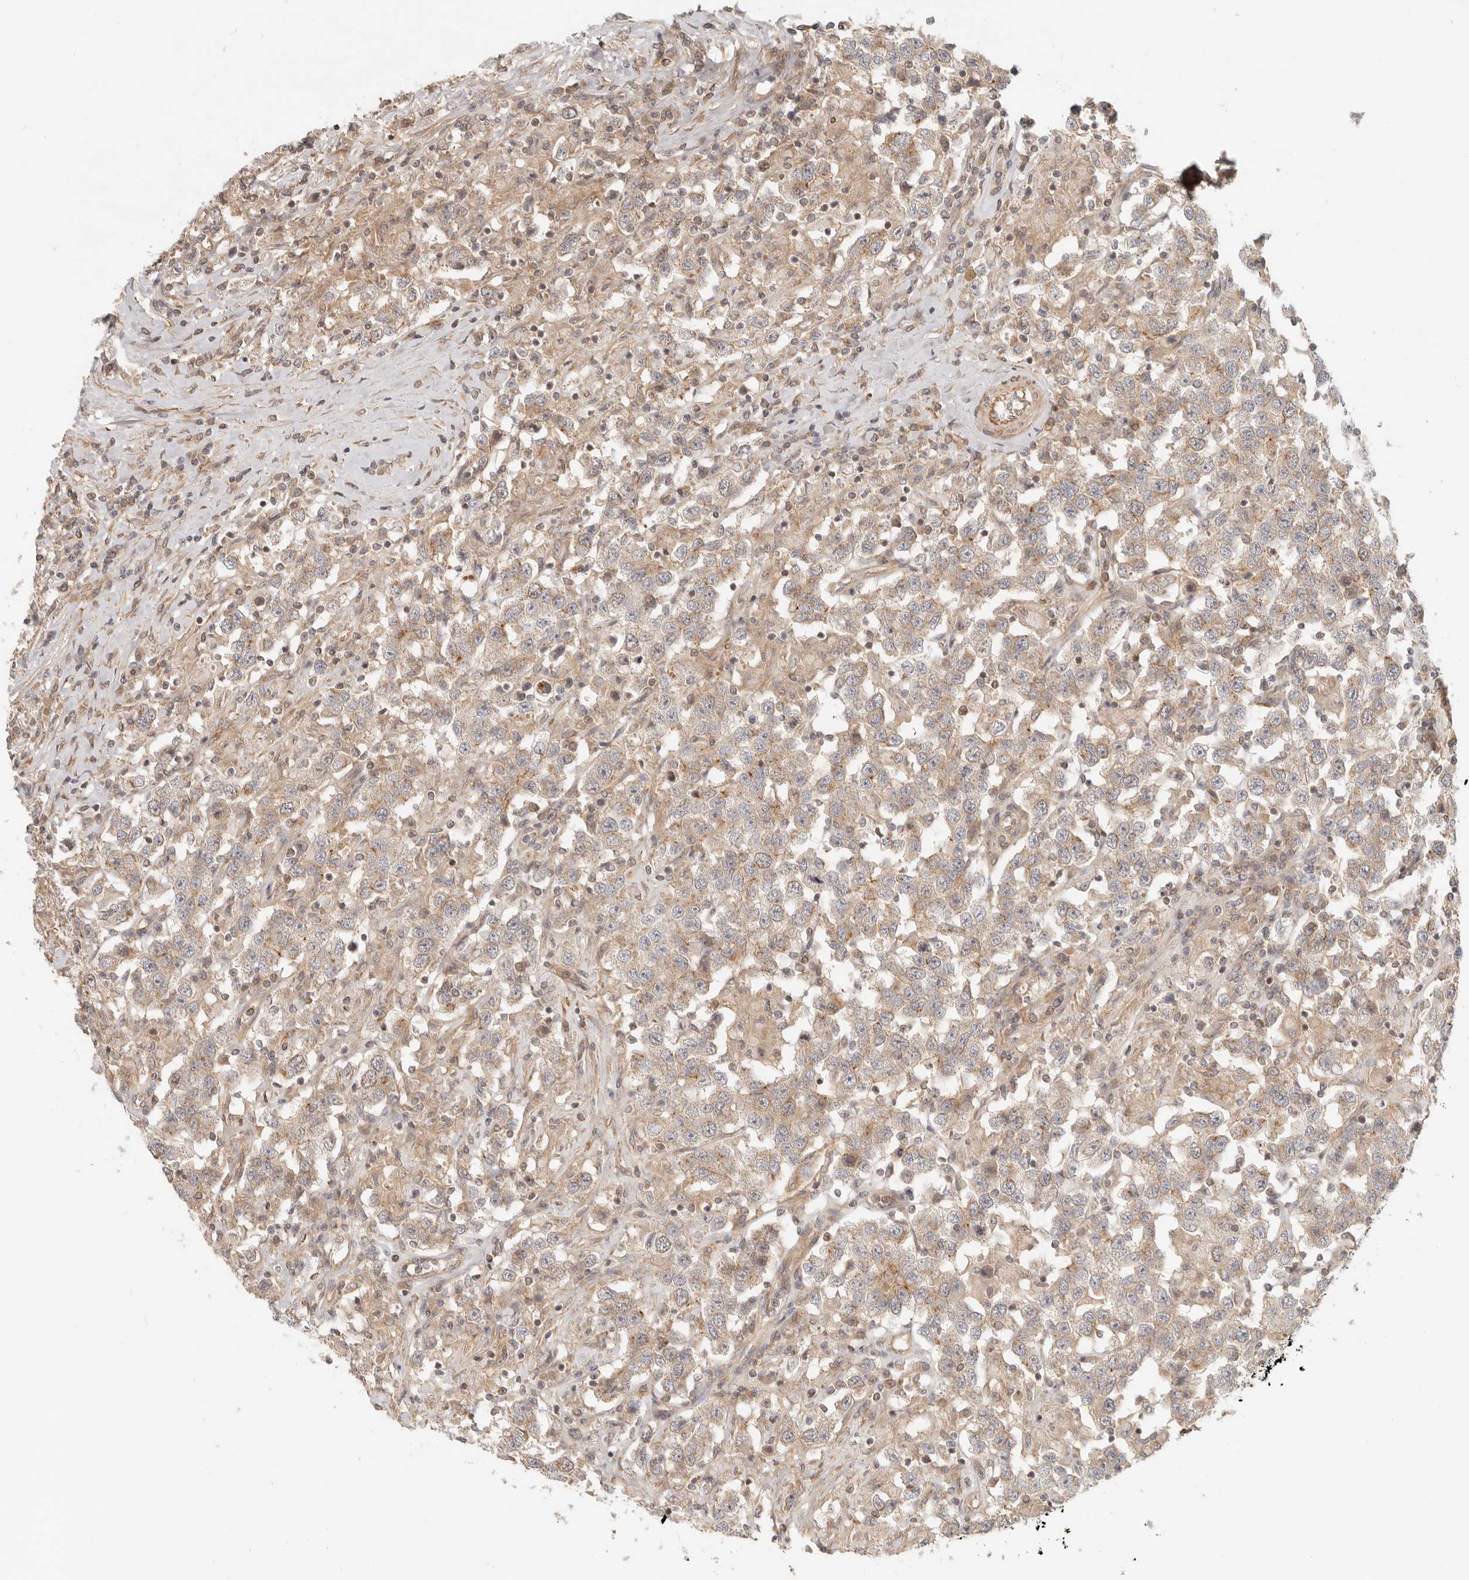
{"staining": {"intensity": "weak", "quantity": ">75%", "location": "cytoplasmic/membranous"}, "tissue": "testis cancer", "cell_type": "Tumor cells", "image_type": "cancer", "snomed": [{"axis": "morphology", "description": "Seminoma, NOS"}, {"axis": "topography", "description": "Testis"}], "caption": "Brown immunohistochemical staining in testis seminoma displays weak cytoplasmic/membranous positivity in approximately >75% of tumor cells.", "gene": "UFSP1", "patient": {"sex": "male", "age": 41}}